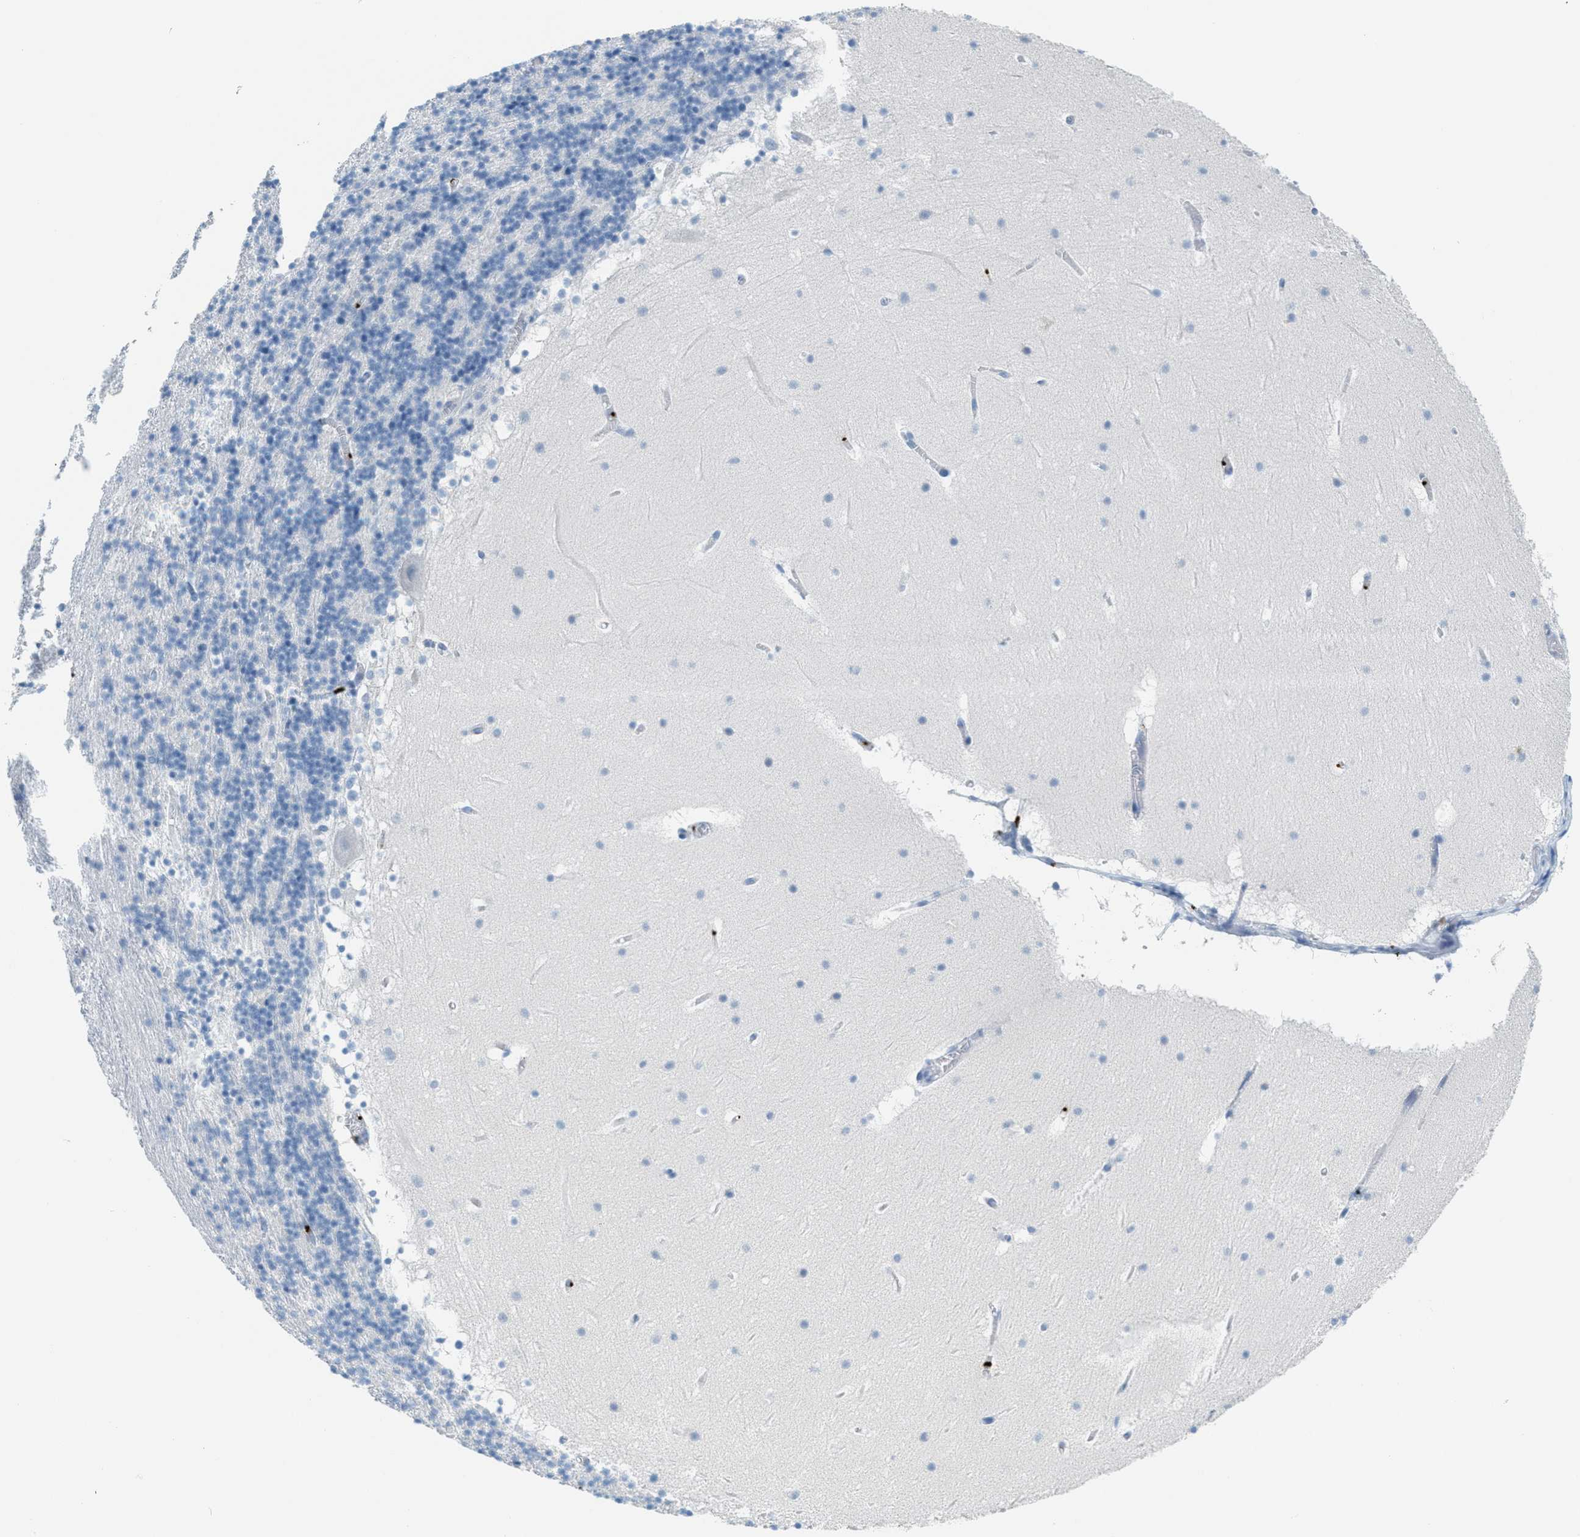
{"staining": {"intensity": "negative", "quantity": "none", "location": "none"}, "tissue": "cerebellum", "cell_type": "Cells in granular layer", "image_type": "normal", "snomed": [{"axis": "morphology", "description": "Normal tissue, NOS"}, {"axis": "topography", "description": "Cerebellum"}], "caption": "Cells in granular layer show no significant staining in benign cerebellum. (DAB (3,3'-diaminobenzidine) IHC with hematoxylin counter stain).", "gene": "PPBP", "patient": {"sex": "male", "age": 45}}